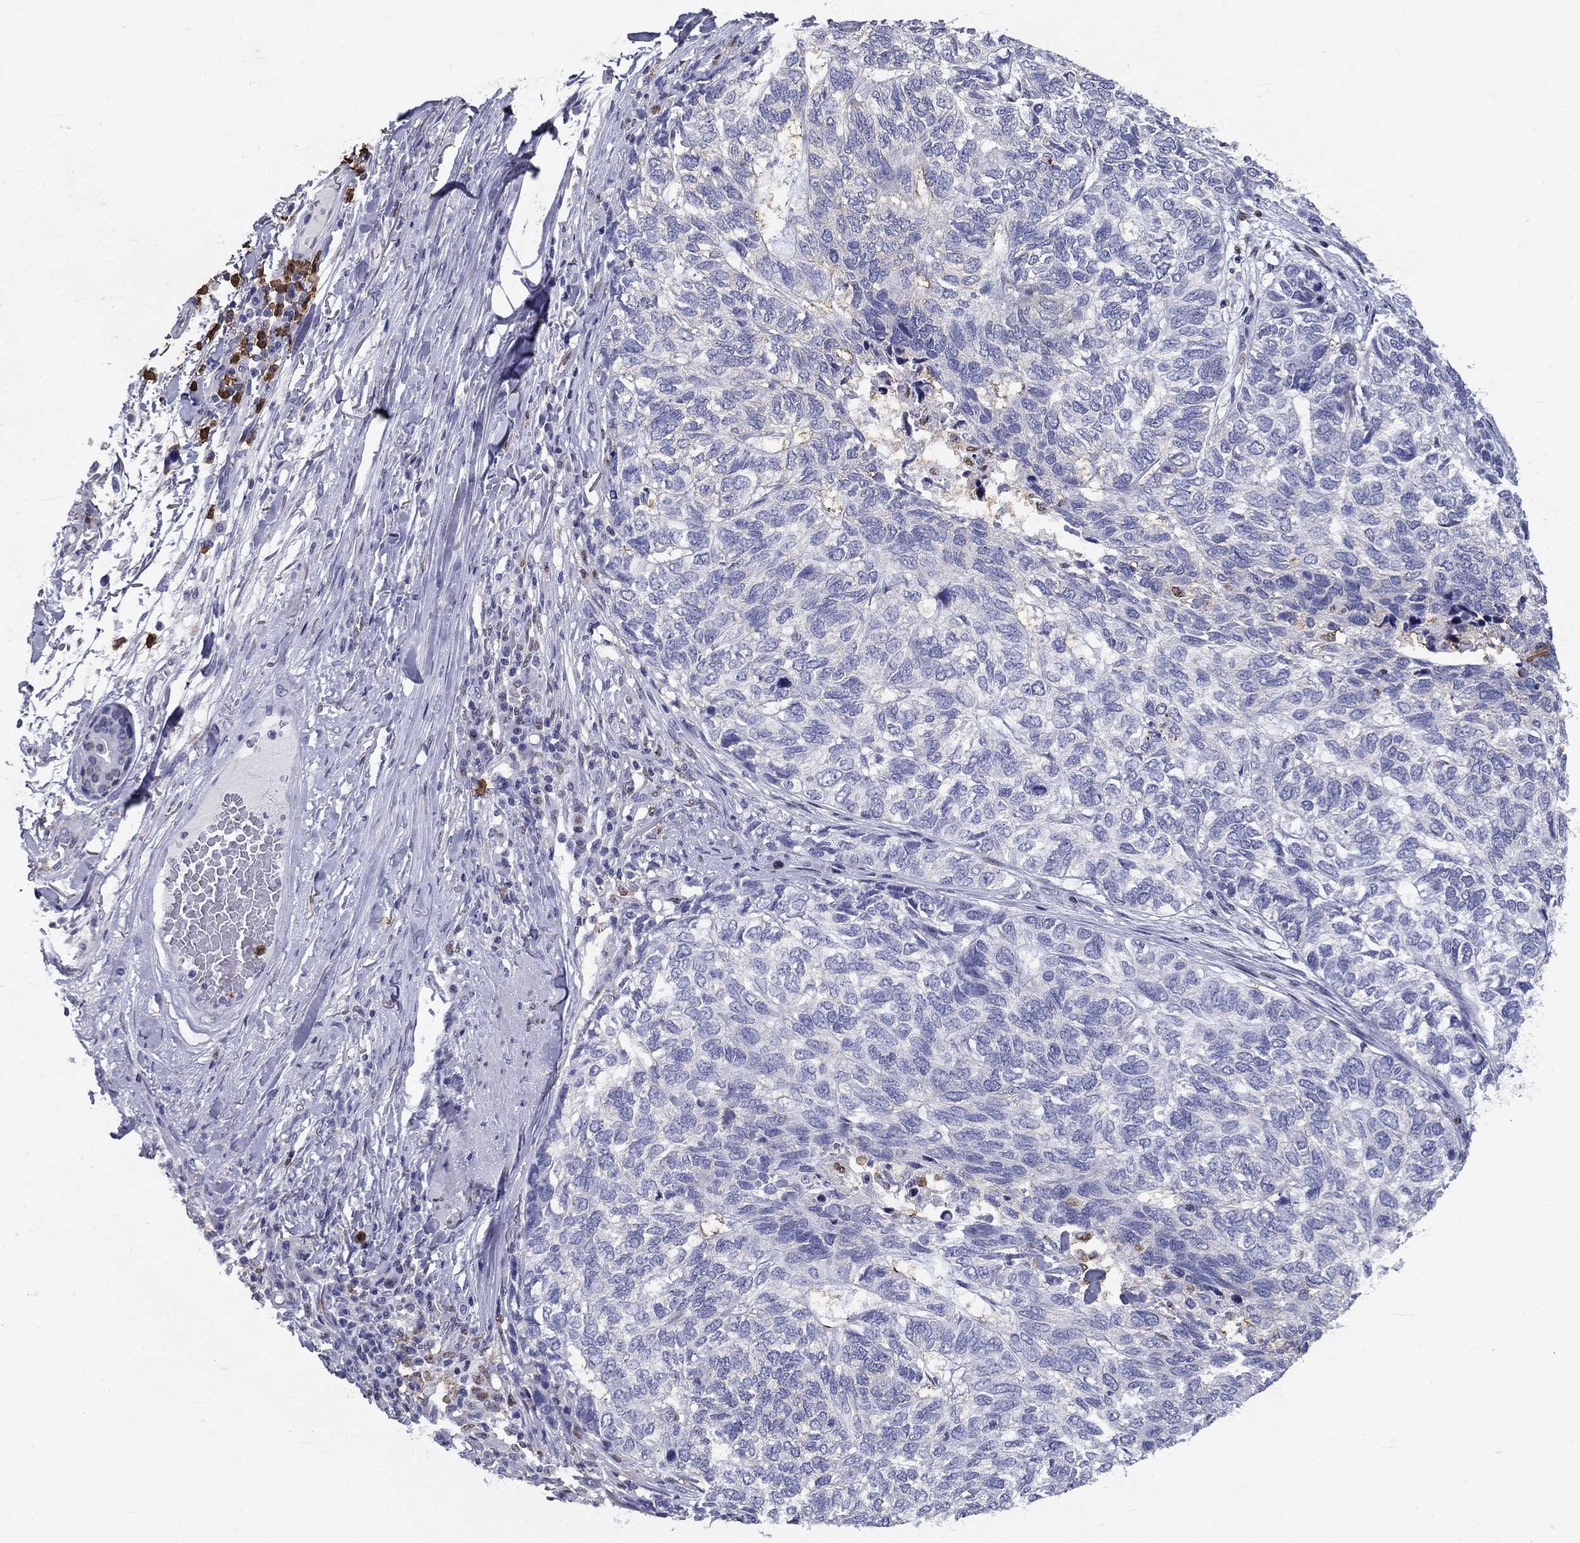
{"staining": {"intensity": "negative", "quantity": "none", "location": "none"}, "tissue": "skin cancer", "cell_type": "Tumor cells", "image_type": "cancer", "snomed": [{"axis": "morphology", "description": "Basal cell carcinoma"}, {"axis": "topography", "description": "Skin"}], "caption": "Tumor cells are negative for brown protein staining in skin basal cell carcinoma. The staining is performed using DAB brown chromogen with nuclei counter-stained in using hematoxylin.", "gene": "IGSF8", "patient": {"sex": "female", "age": 65}}